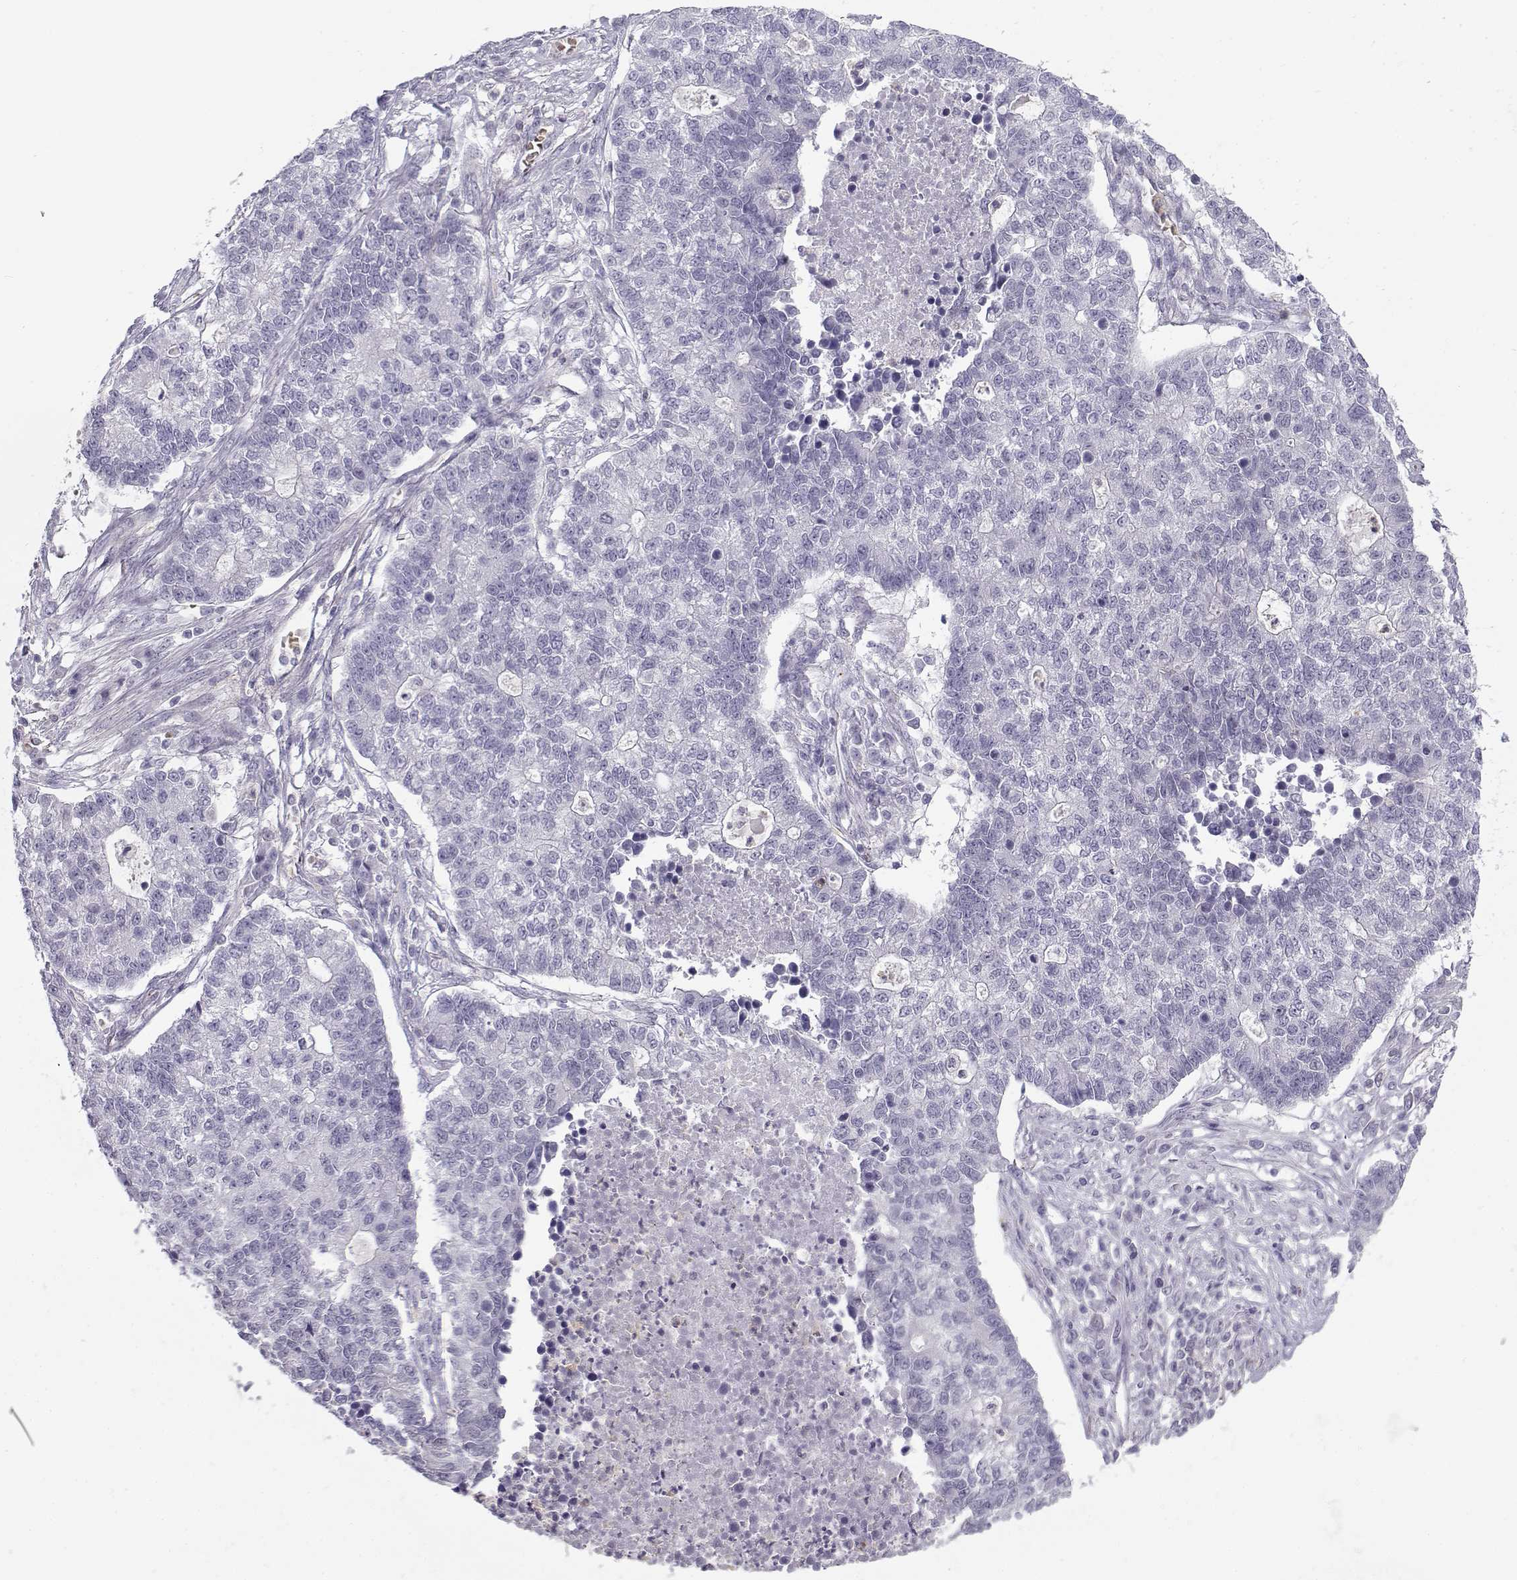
{"staining": {"intensity": "negative", "quantity": "none", "location": "none"}, "tissue": "lung cancer", "cell_type": "Tumor cells", "image_type": "cancer", "snomed": [{"axis": "morphology", "description": "Adenocarcinoma, NOS"}, {"axis": "topography", "description": "Lung"}], "caption": "Tumor cells show no significant staining in lung cancer.", "gene": "MYO1A", "patient": {"sex": "male", "age": 57}}